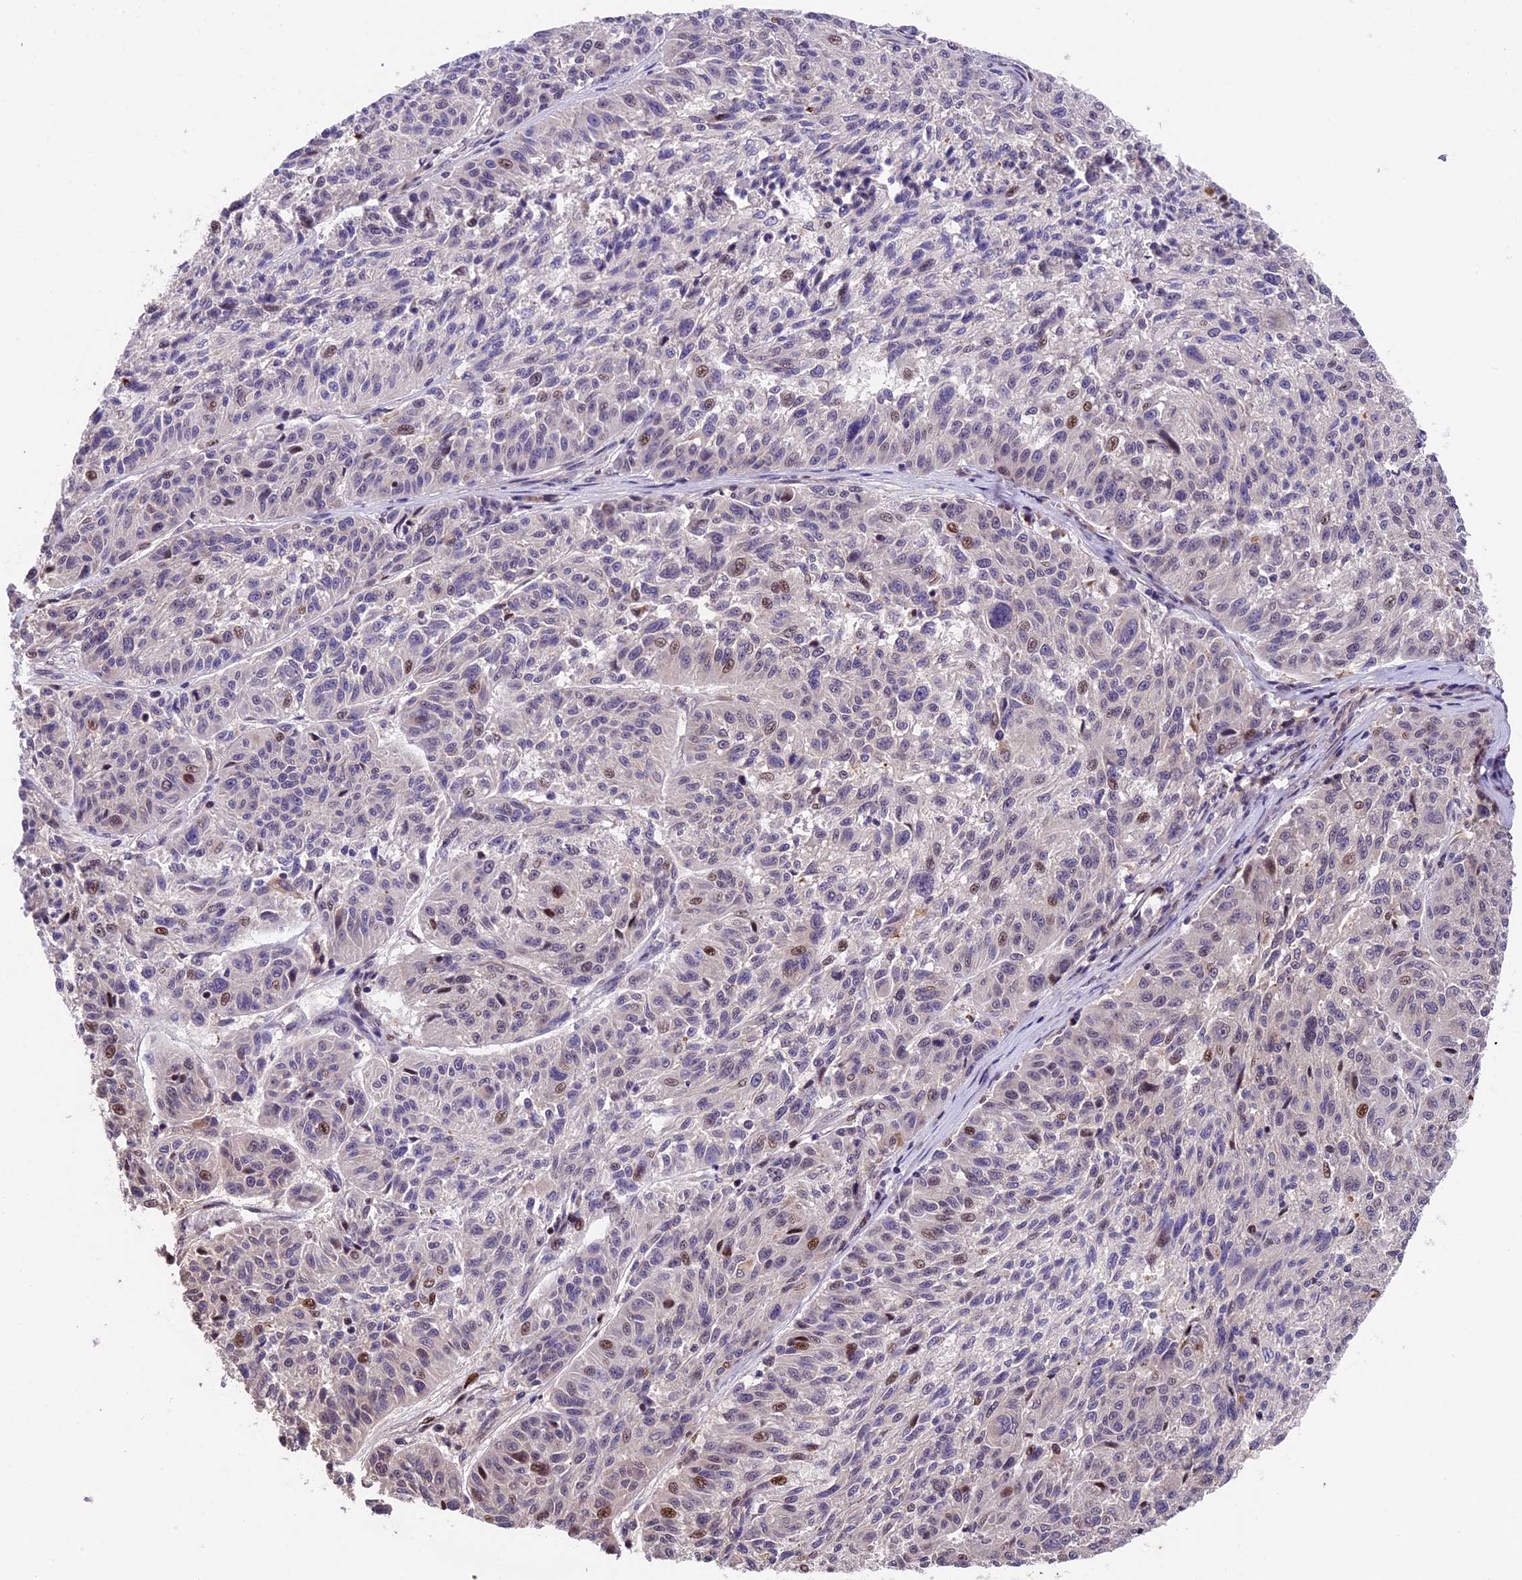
{"staining": {"intensity": "moderate", "quantity": "<25%", "location": "nuclear"}, "tissue": "melanoma", "cell_type": "Tumor cells", "image_type": "cancer", "snomed": [{"axis": "morphology", "description": "Malignant melanoma, NOS"}, {"axis": "topography", "description": "Skin"}], "caption": "Protein staining of malignant melanoma tissue shows moderate nuclear staining in about <25% of tumor cells.", "gene": "CCSER1", "patient": {"sex": "male", "age": 53}}